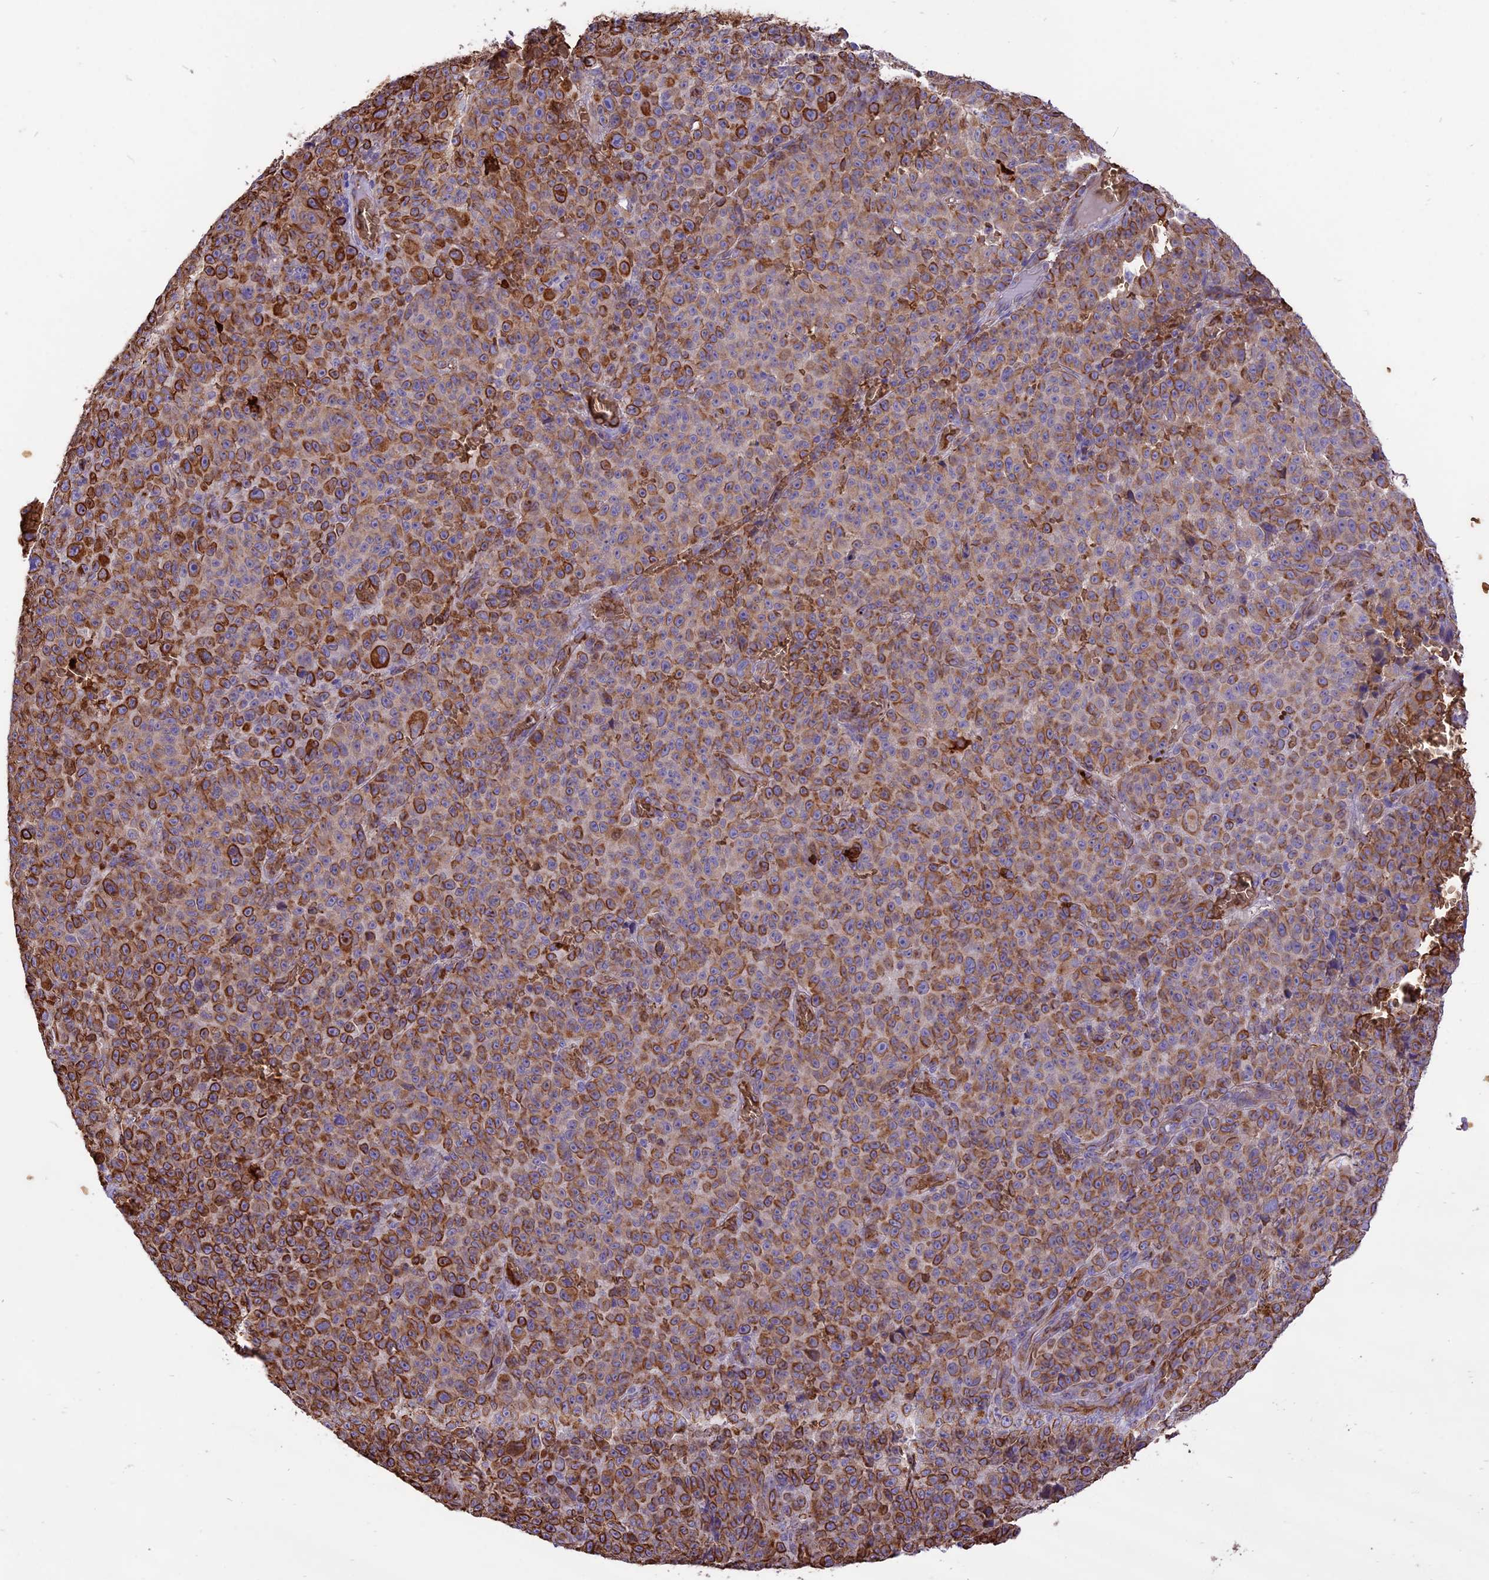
{"staining": {"intensity": "moderate", "quantity": ">75%", "location": "cytoplasmic/membranous"}, "tissue": "melanoma", "cell_type": "Tumor cells", "image_type": "cancer", "snomed": [{"axis": "morphology", "description": "Malignant melanoma, NOS"}, {"axis": "topography", "description": "Skin"}], "caption": "A brown stain highlights moderate cytoplasmic/membranous expression of a protein in human melanoma tumor cells. Nuclei are stained in blue.", "gene": "TTC4", "patient": {"sex": "female", "age": 82}}